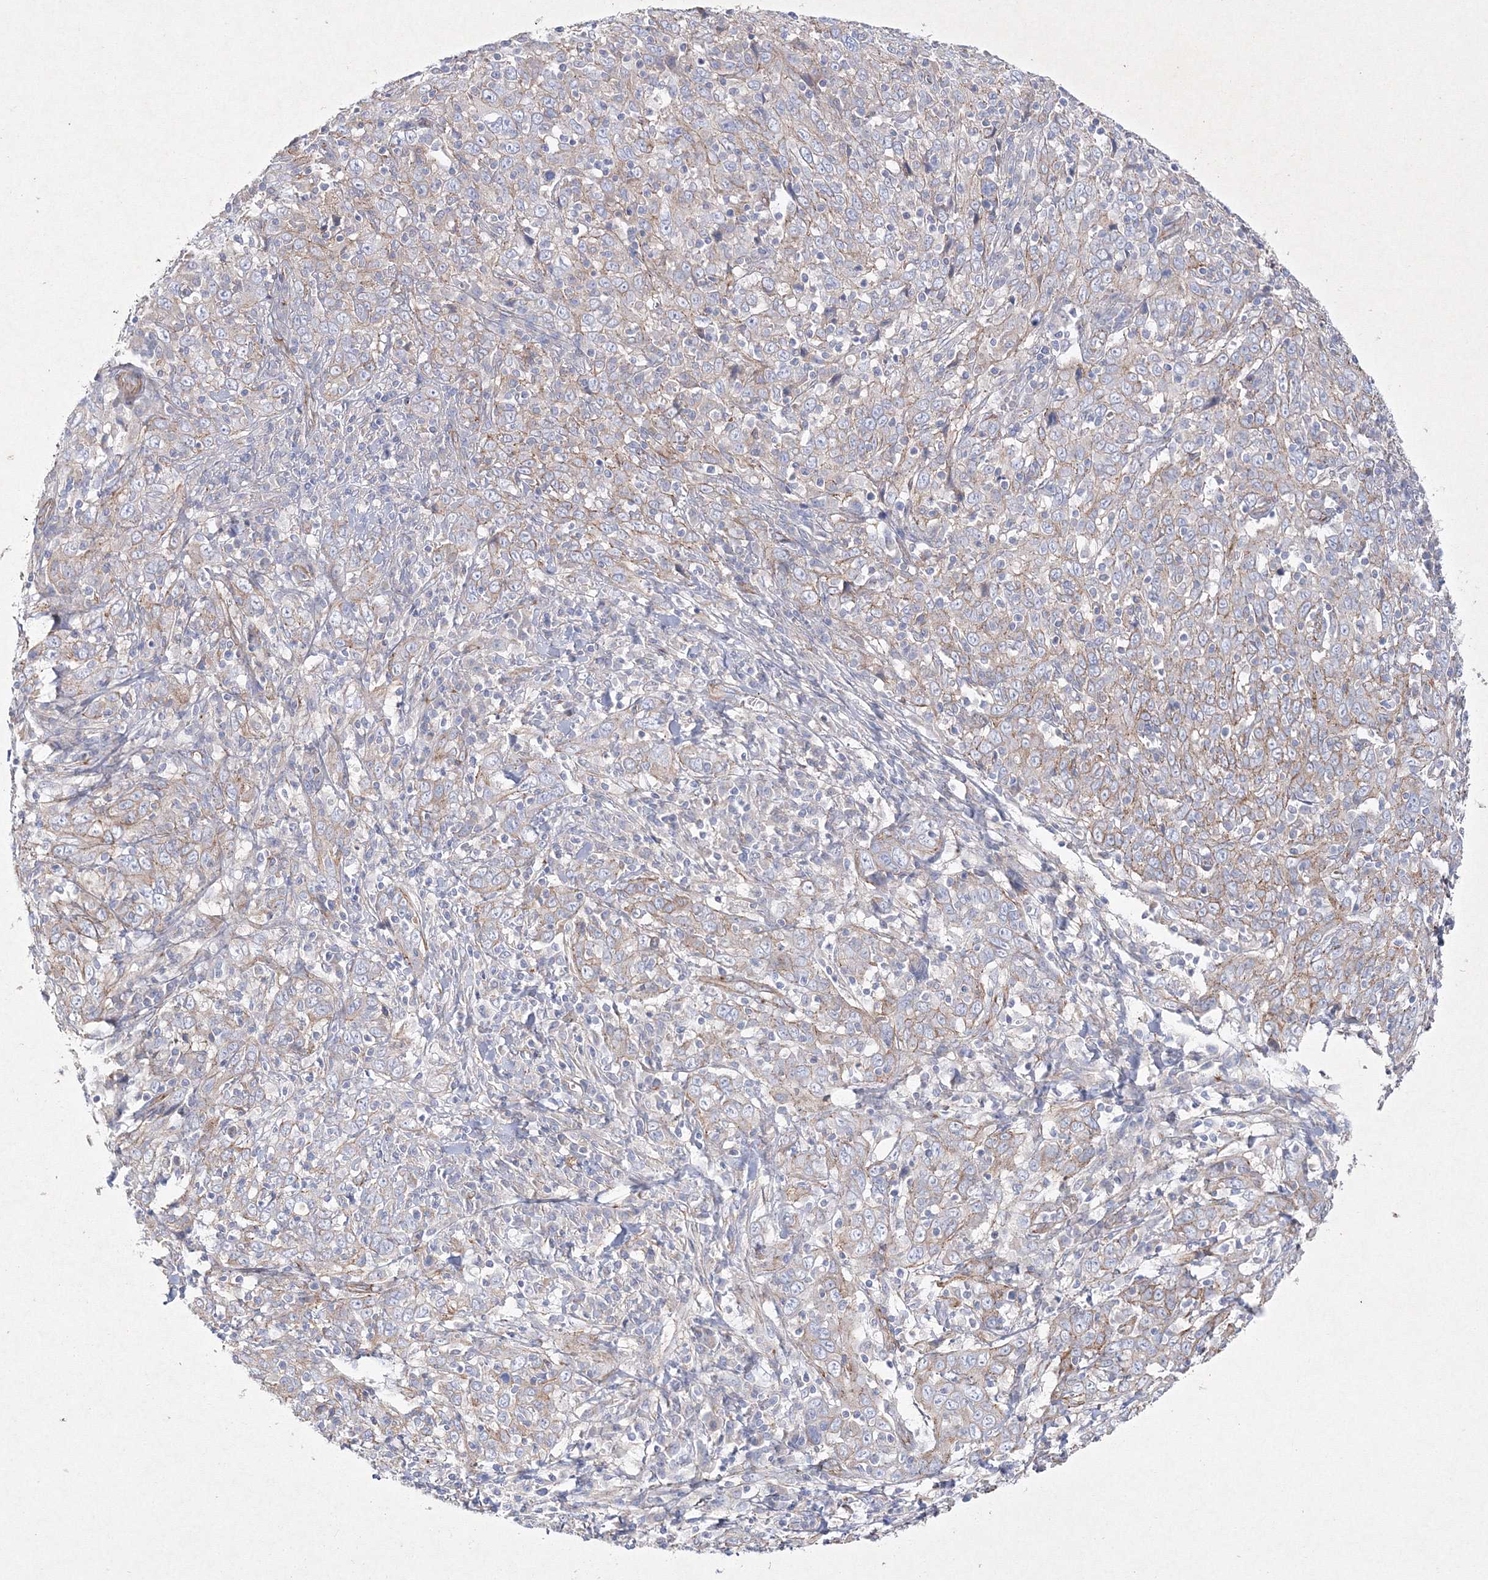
{"staining": {"intensity": "weak", "quantity": ">75%", "location": "cytoplasmic/membranous"}, "tissue": "cervical cancer", "cell_type": "Tumor cells", "image_type": "cancer", "snomed": [{"axis": "morphology", "description": "Squamous cell carcinoma, NOS"}, {"axis": "topography", "description": "Cervix"}], "caption": "Brown immunohistochemical staining in human cervical squamous cell carcinoma reveals weak cytoplasmic/membranous positivity in about >75% of tumor cells. (brown staining indicates protein expression, while blue staining denotes nuclei).", "gene": "NAA40", "patient": {"sex": "female", "age": 46}}